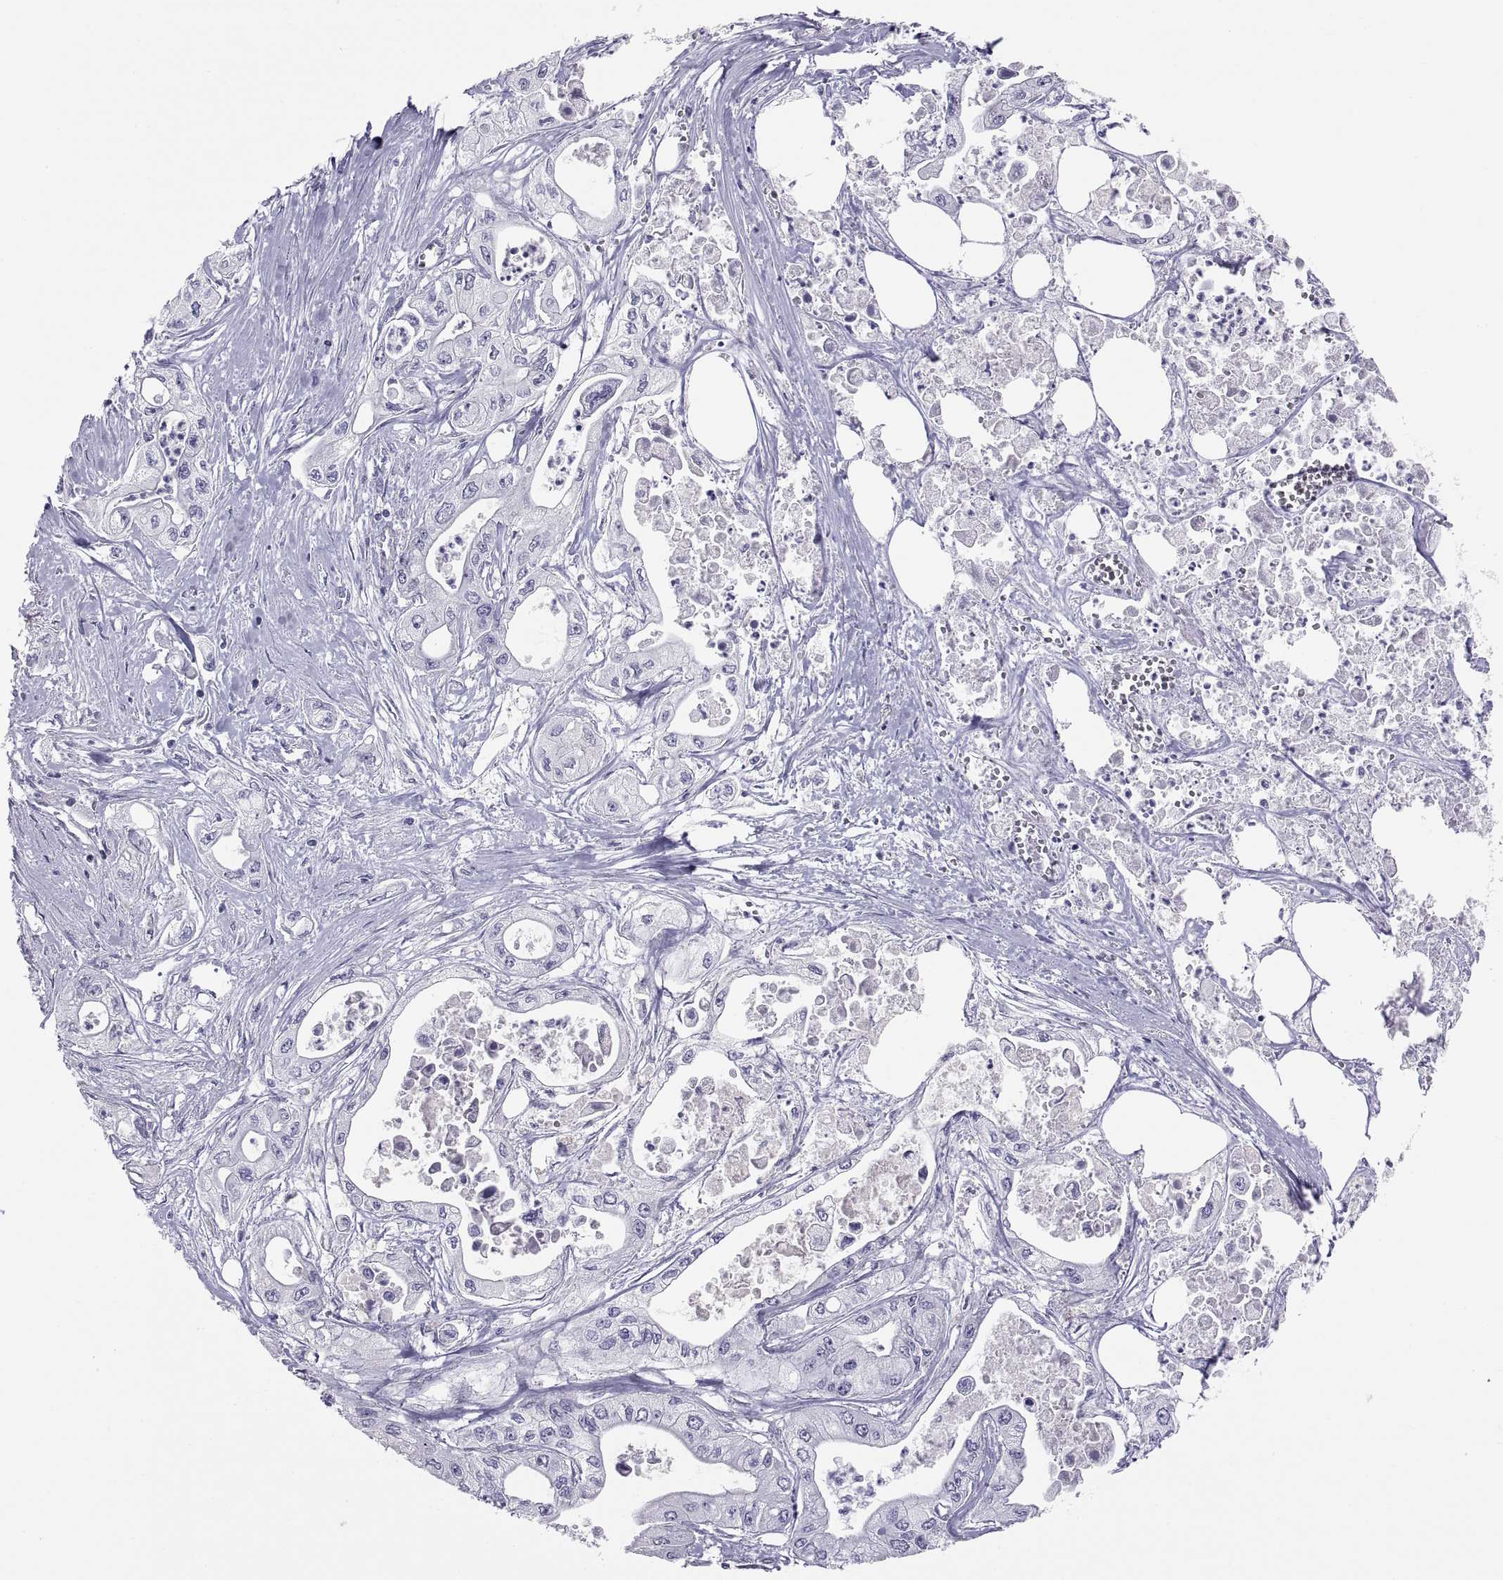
{"staining": {"intensity": "negative", "quantity": "none", "location": "none"}, "tissue": "pancreatic cancer", "cell_type": "Tumor cells", "image_type": "cancer", "snomed": [{"axis": "morphology", "description": "Adenocarcinoma, NOS"}, {"axis": "topography", "description": "Pancreas"}], "caption": "Immunohistochemistry (IHC) photomicrograph of human pancreatic cancer (adenocarcinoma) stained for a protein (brown), which reveals no staining in tumor cells.", "gene": "FAM170A", "patient": {"sex": "male", "age": 70}}